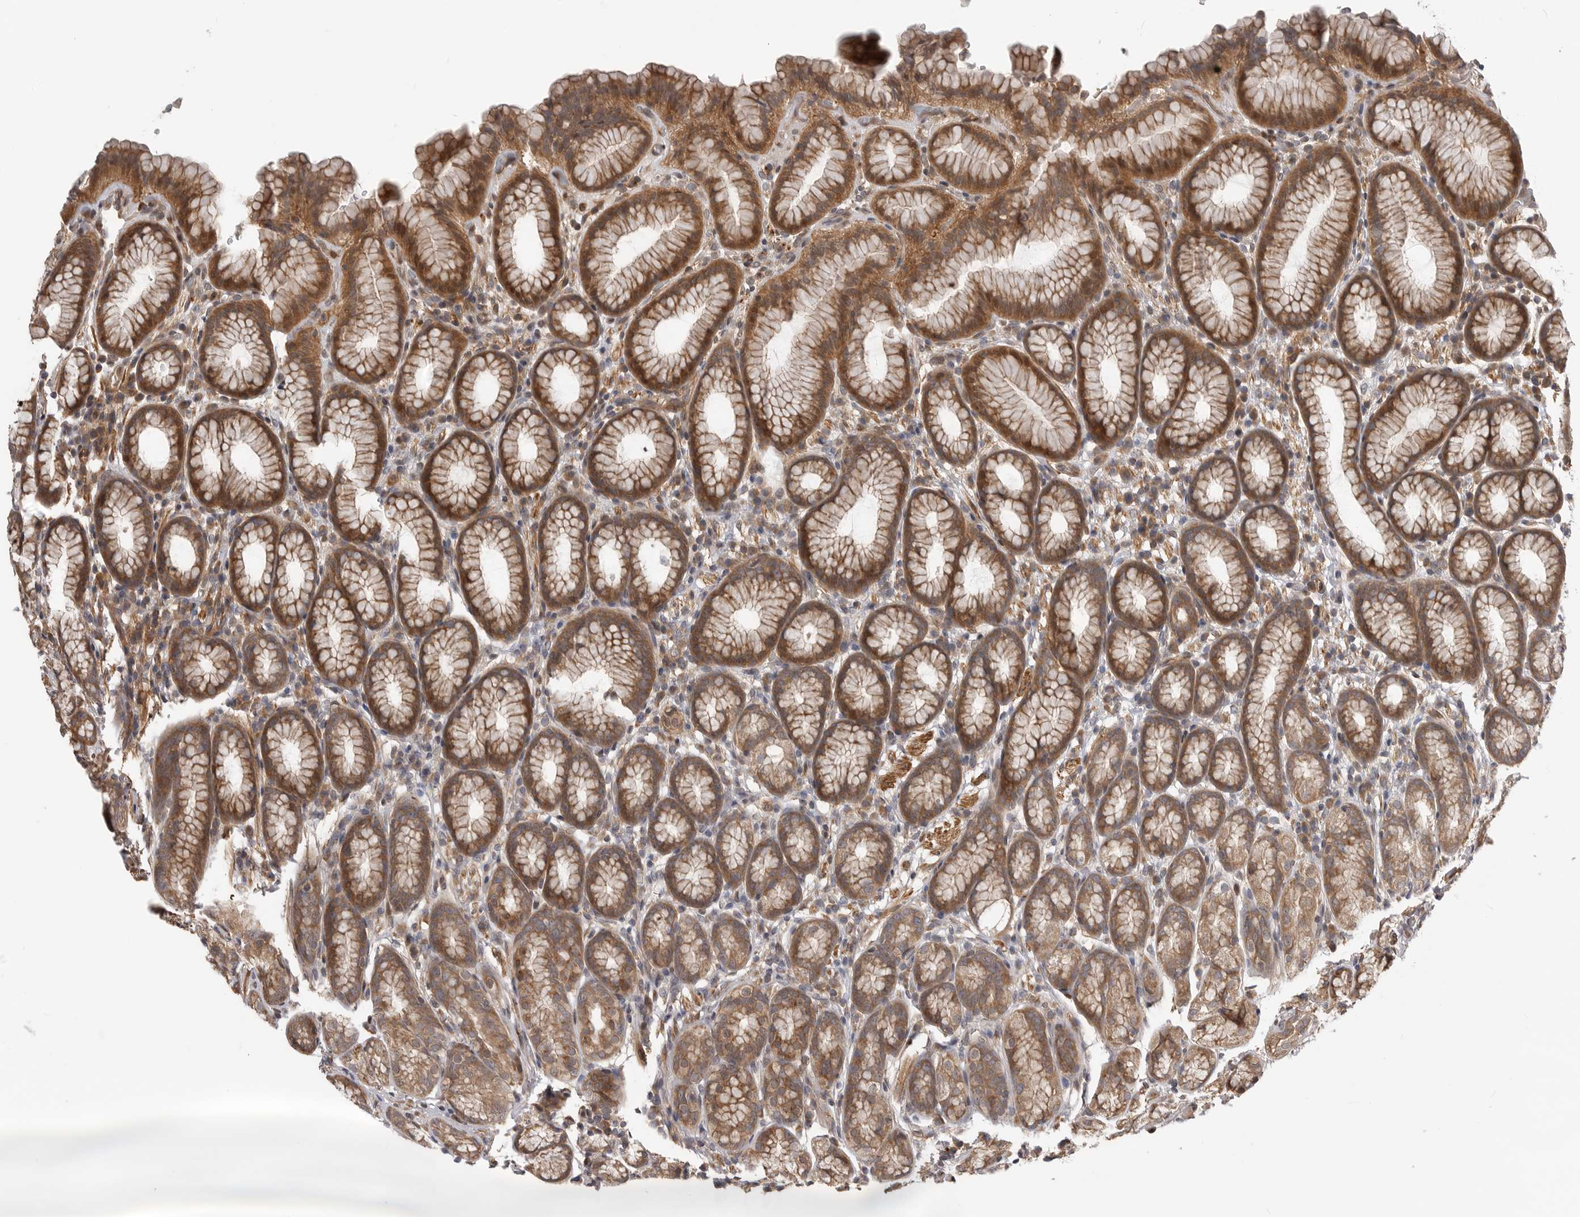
{"staining": {"intensity": "moderate", "quantity": ">75%", "location": "cytoplasmic/membranous"}, "tissue": "stomach", "cell_type": "Glandular cells", "image_type": "normal", "snomed": [{"axis": "morphology", "description": "Normal tissue, NOS"}, {"axis": "topography", "description": "Stomach"}], "caption": "An image showing moderate cytoplasmic/membranous staining in about >75% of glandular cells in benign stomach, as visualized by brown immunohistochemical staining.", "gene": "TRIM56", "patient": {"sex": "male", "age": 42}}